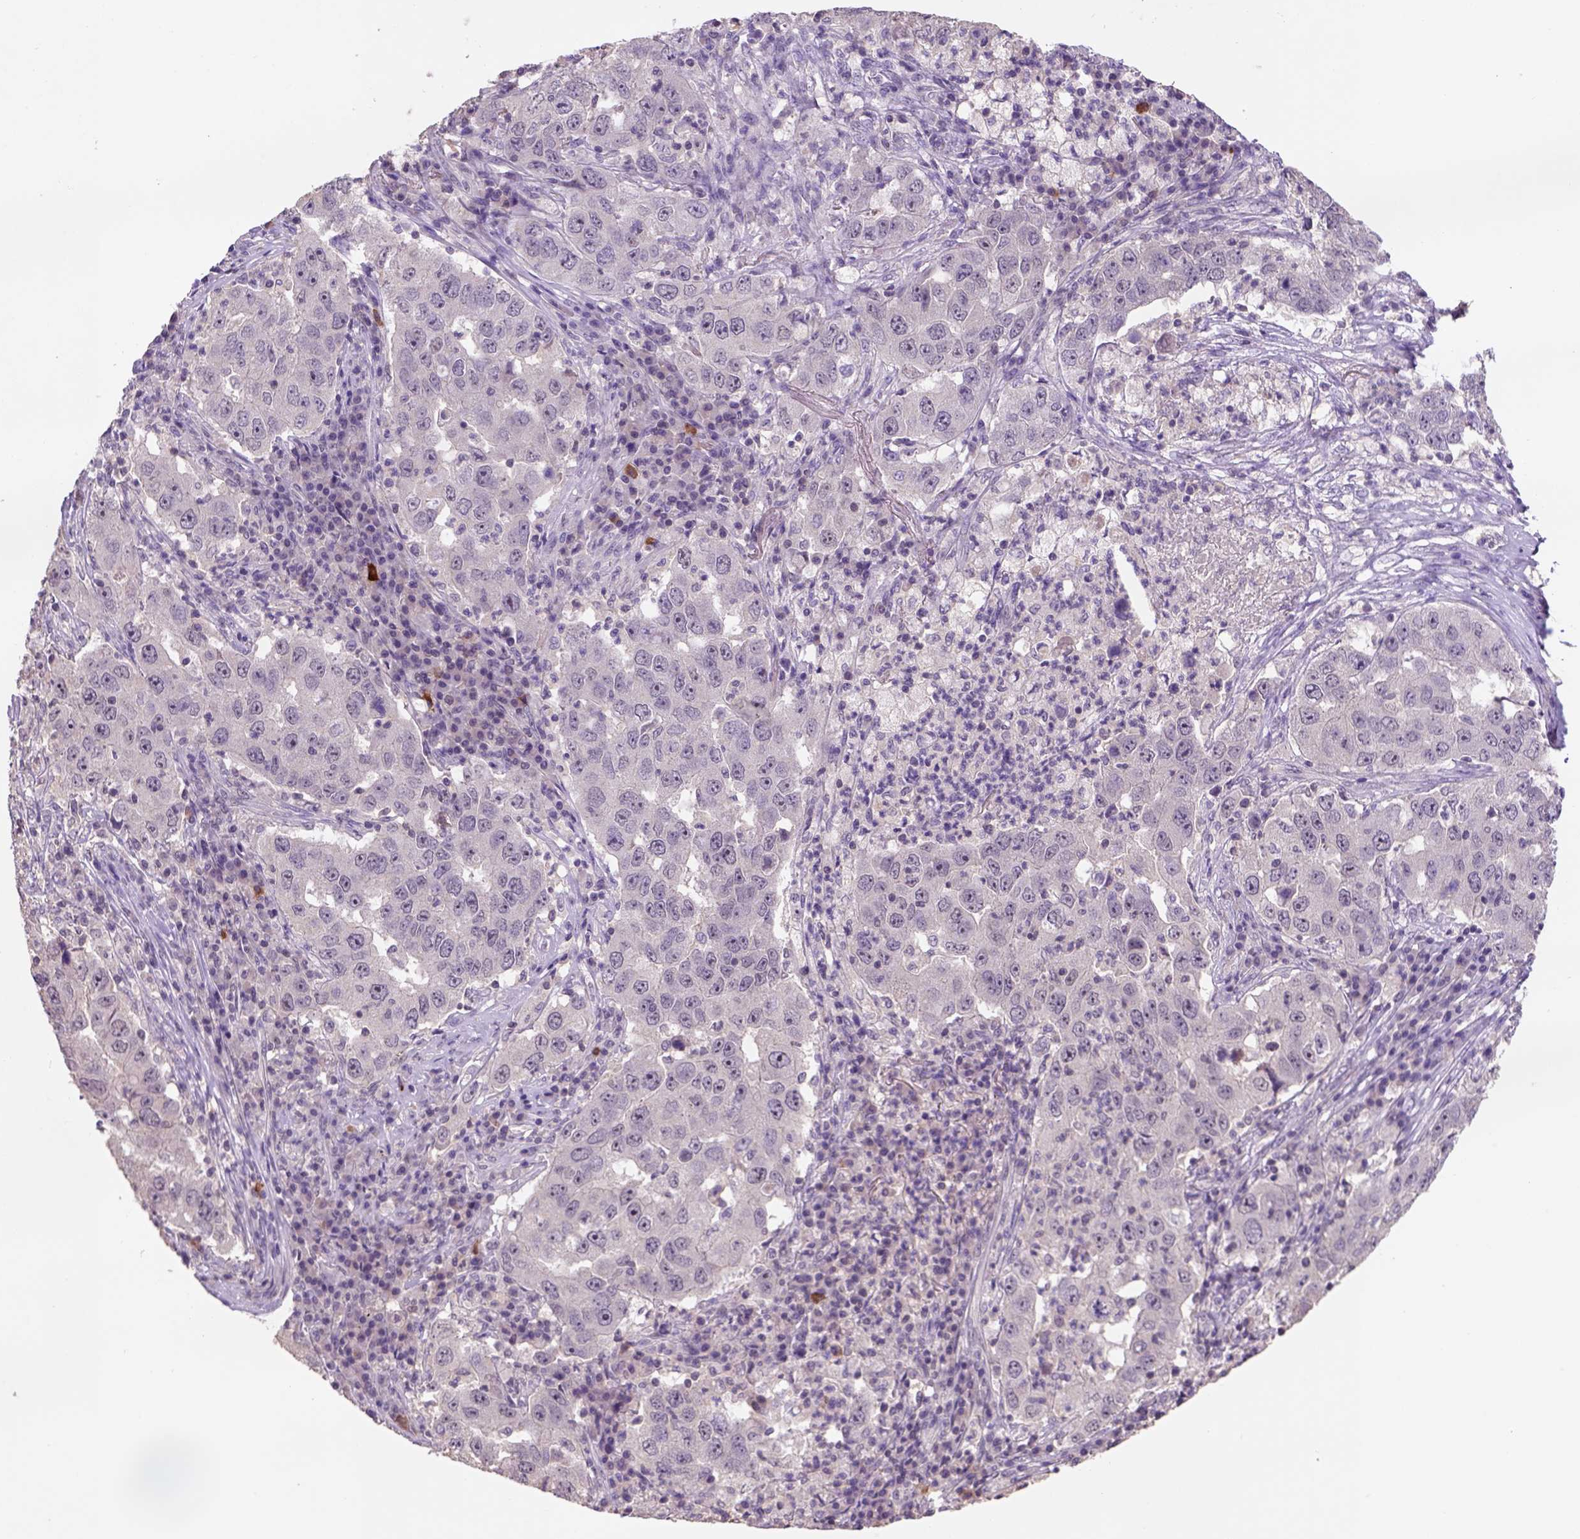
{"staining": {"intensity": "weak", "quantity": ">75%", "location": "cytoplasmic/membranous,nuclear"}, "tissue": "lung cancer", "cell_type": "Tumor cells", "image_type": "cancer", "snomed": [{"axis": "morphology", "description": "Adenocarcinoma, NOS"}, {"axis": "topography", "description": "Lung"}], "caption": "Lung cancer stained for a protein shows weak cytoplasmic/membranous and nuclear positivity in tumor cells.", "gene": "SCML4", "patient": {"sex": "male", "age": 73}}